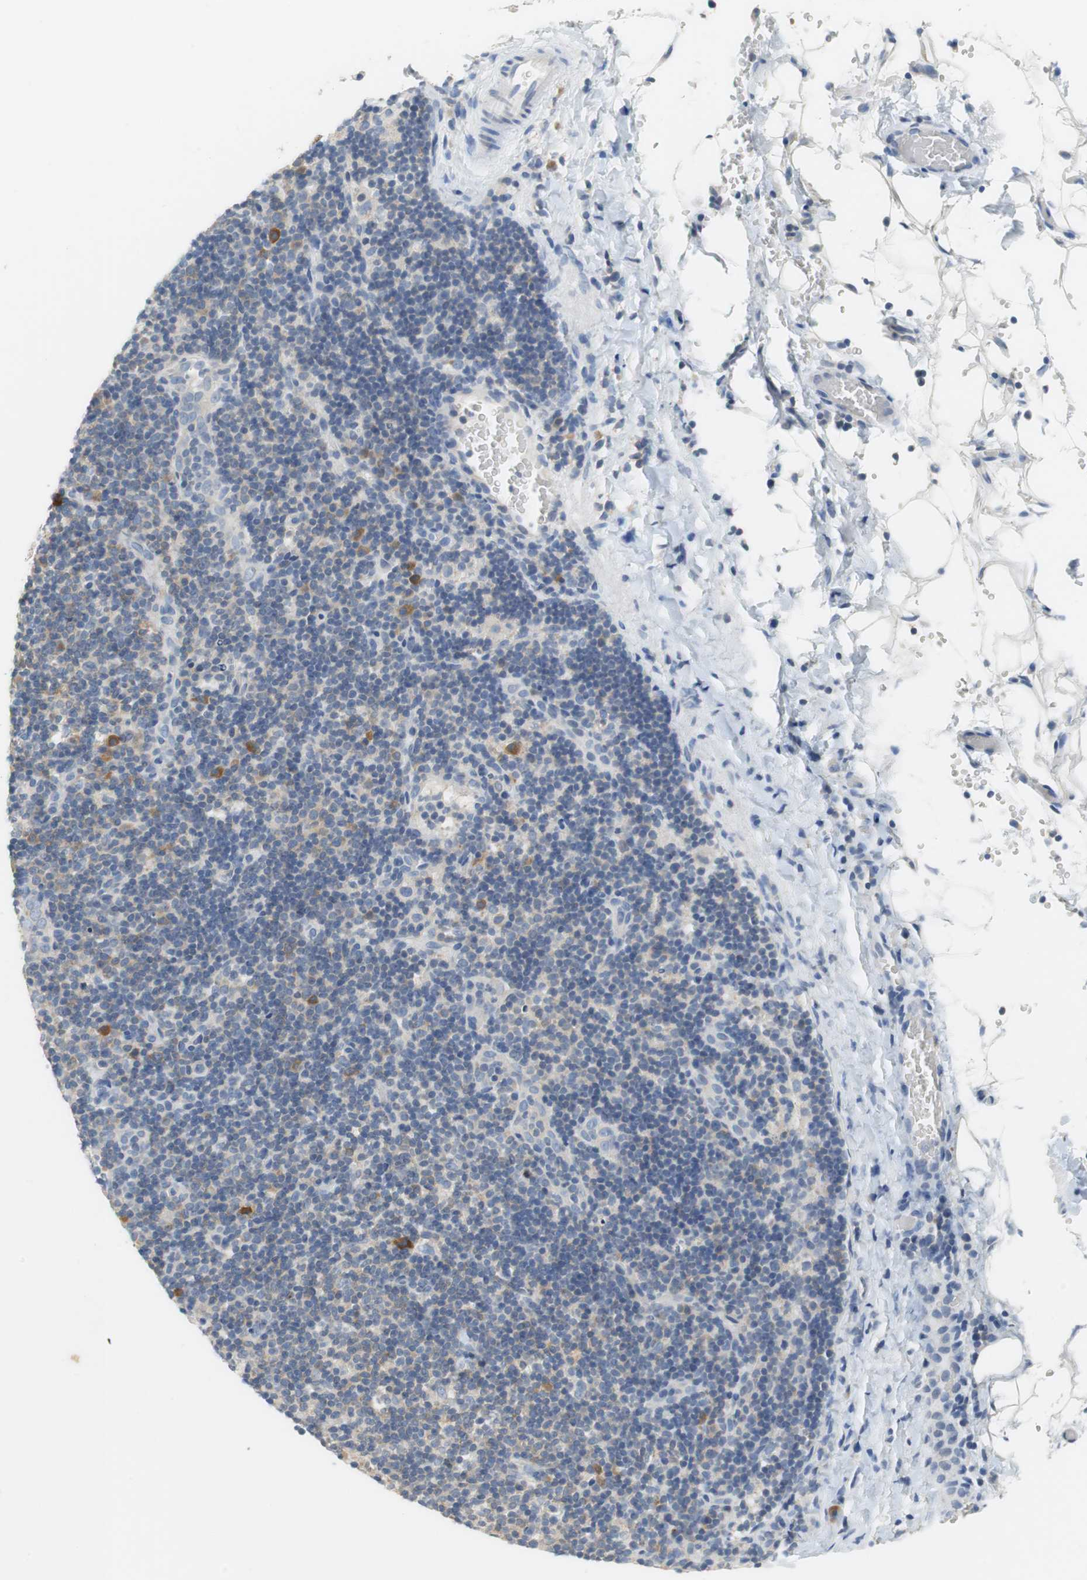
{"staining": {"intensity": "negative", "quantity": "none", "location": "none"}, "tissue": "lymphoma", "cell_type": "Tumor cells", "image_type": "cancer", "snomed": [{"axis": "morphology", "description": "Hodgkin's disease, NOS"}, {"axis": "topography", "description": "Lymph node"}], "caption": "Hodgkin's disease was stained to show a protein in brown. There is no significant expression in tumor cells.", "gene": "GLCCI1", "patient": {"sex": "female", "age": 57}}